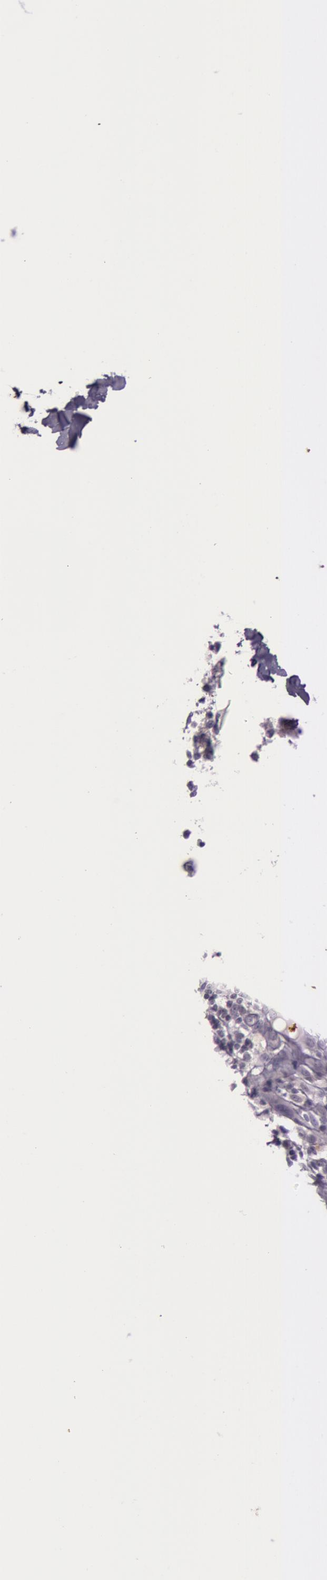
{"staining": {"intensity": "negative", "quantity": "none", "location": "none"}, "tissue": "melanoma", "cell_type": "Tumor cells", "image_type": "cancer", "snomed": [{"axis": "morphology", "description": "Malignant melanoma, NOS"}, {"axis": "topography", "description": "Skin"}], "caption": "Tumor cells show no significant expression in melanoma.", "gene": "S100A7", "patient": {"sex": "female", "age": 52}}